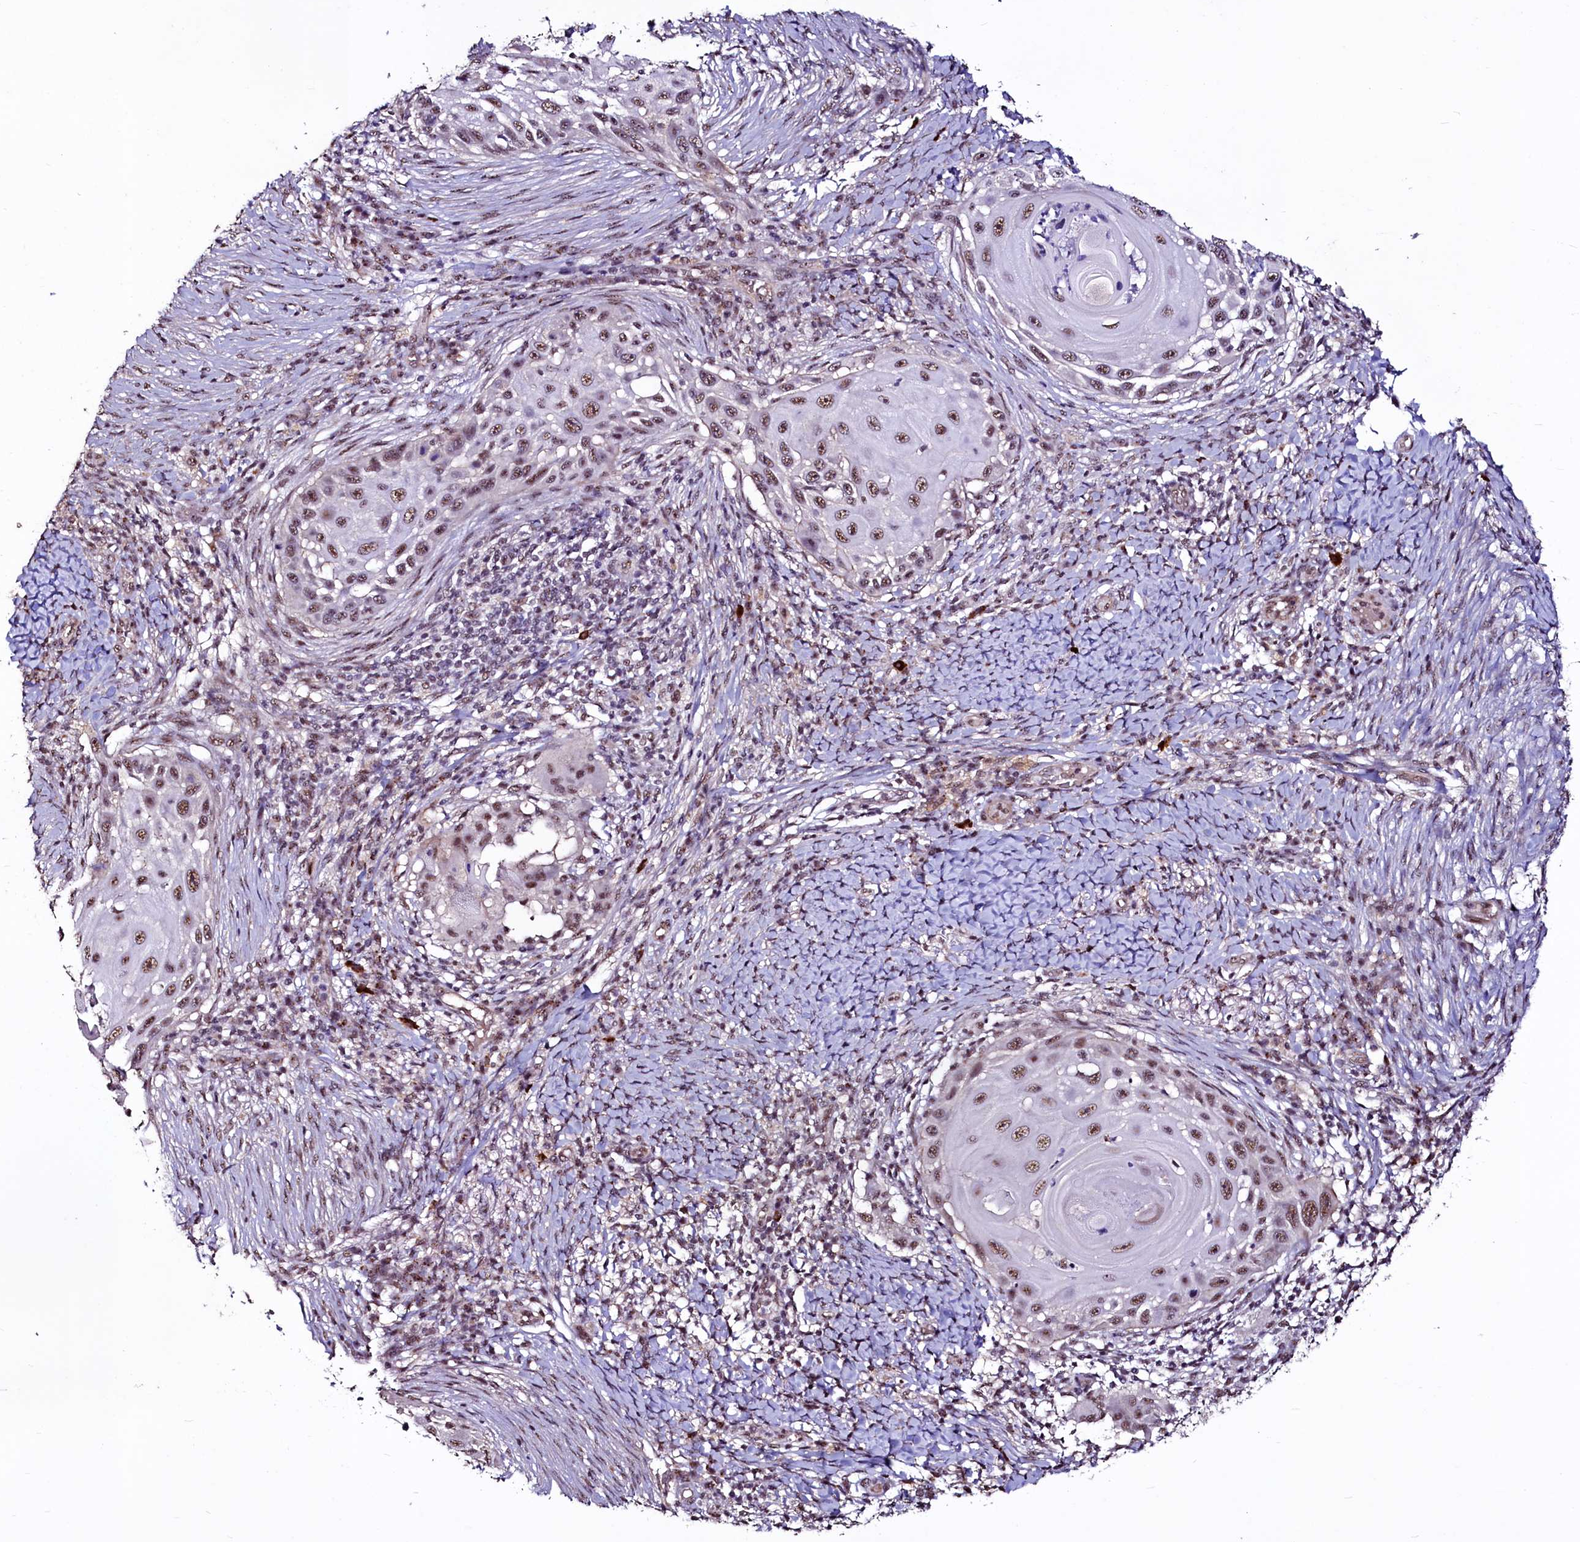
{"staining": {"intensity": "moderate", "quantity": ">75%", "location": "nuclear"}, "tissue": "skin cancer", "cell_type": "Tumor cells", "image_type": "cancer", "snomed": [{"axis": "morphology", "description": "Squamous cell carcinoma, NOS"}, {"axis": "topography", "description": "Skin"}], "caption": "About >75% of tumor cells in human skin cancer show moderate nuclear protein staining as visualized by brown immunohistochemical staining.", "gene": "SFSWAP", "patient": {"sex": "female", "age": 44}}